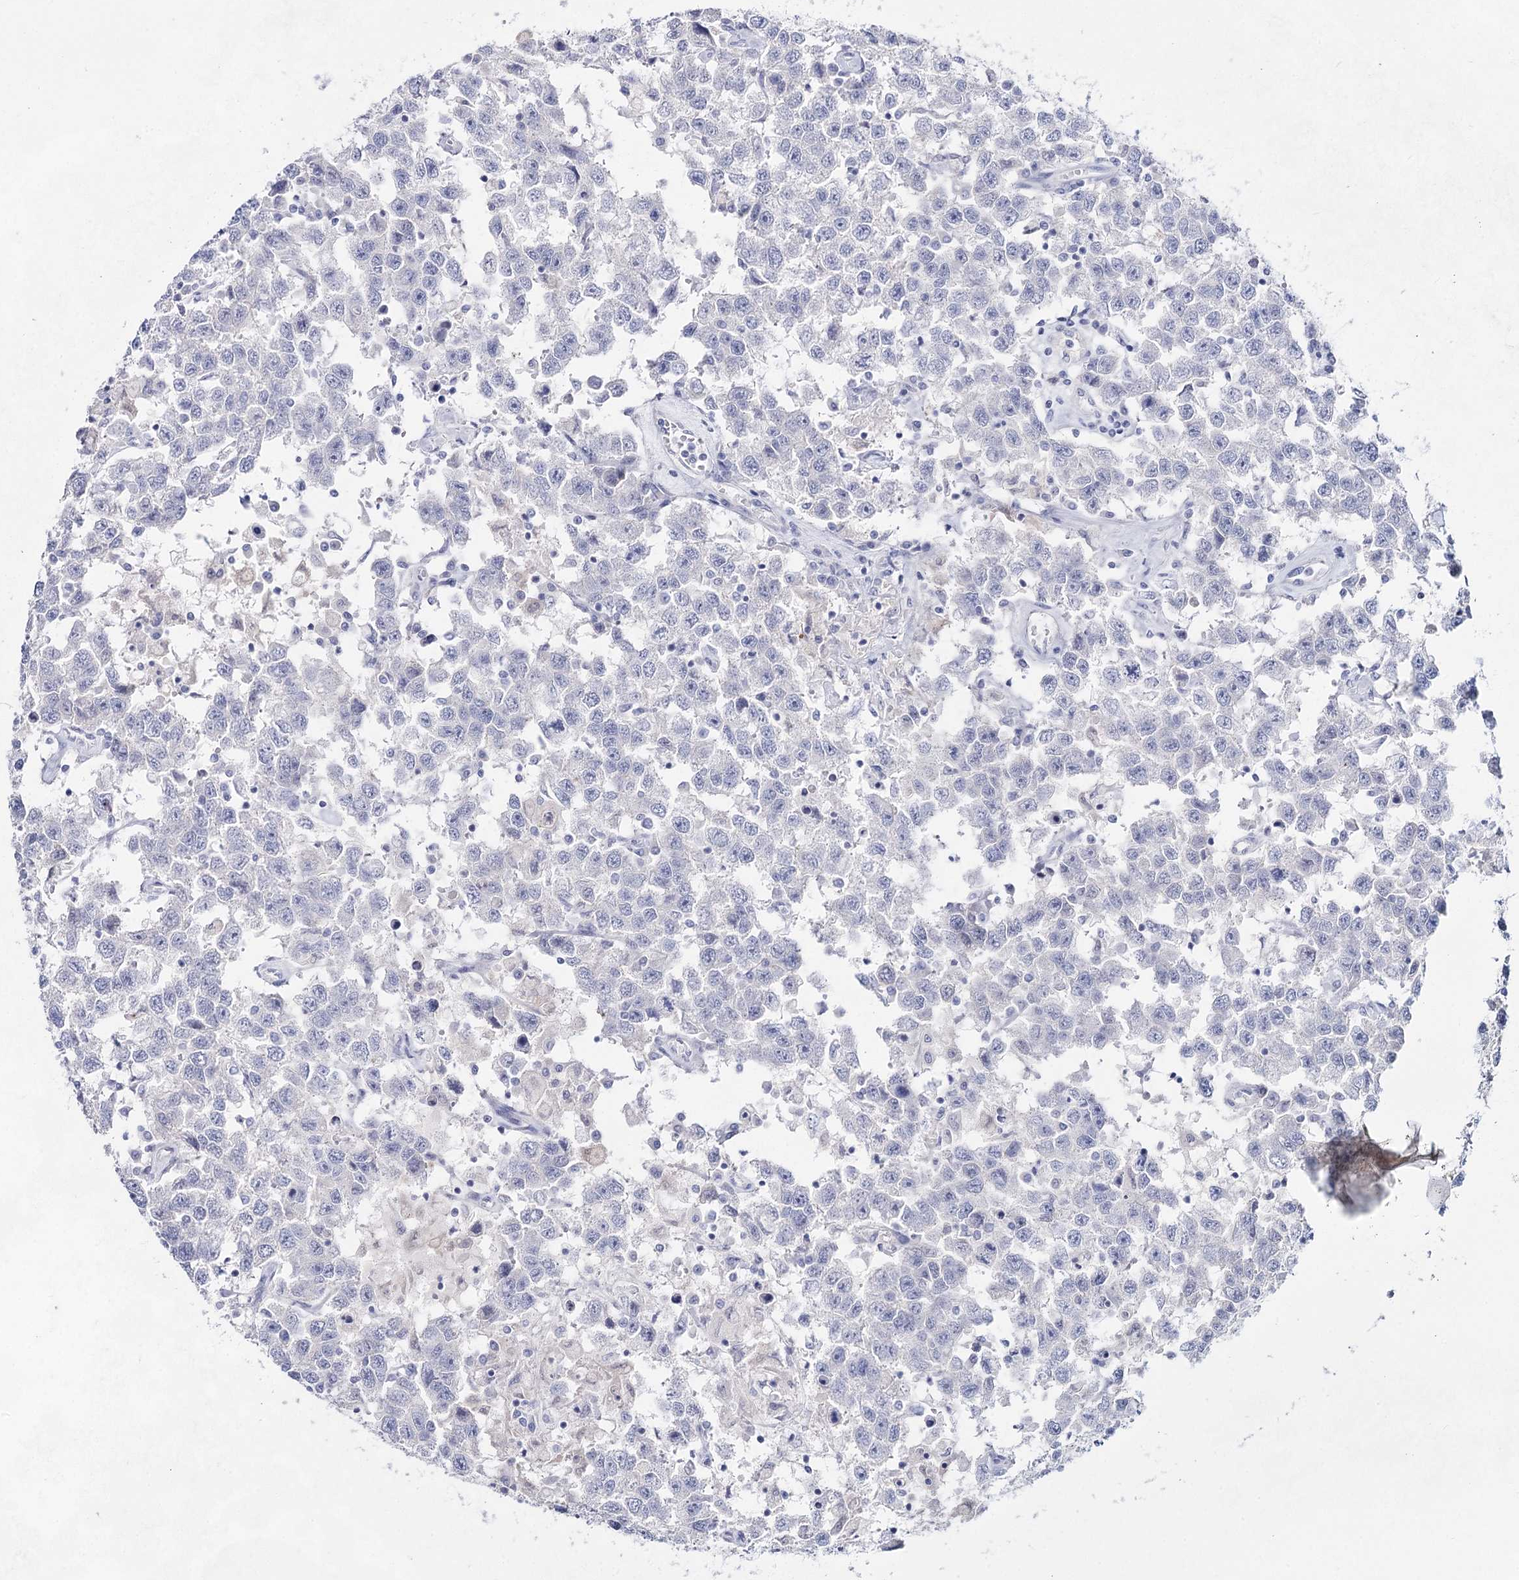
{"staining": {"intensity": "negative", "quantity": "none", "location": "none"}, "tissue": "testis cancer", "cell_type": "Tumor cells", "image_type": "cancer", "snomed": [{"axis": "morphology", "description": "Seminoma, NOS"}, {"axis": "topography", "description": "Testis"}], "caption": "A micrograph of testis cancer (seminoma) stained for a protein demonstrates no brown staining in tumor cells.", "gene": "SLC17A2", "patient": {"sex": "male", "age": 41}}